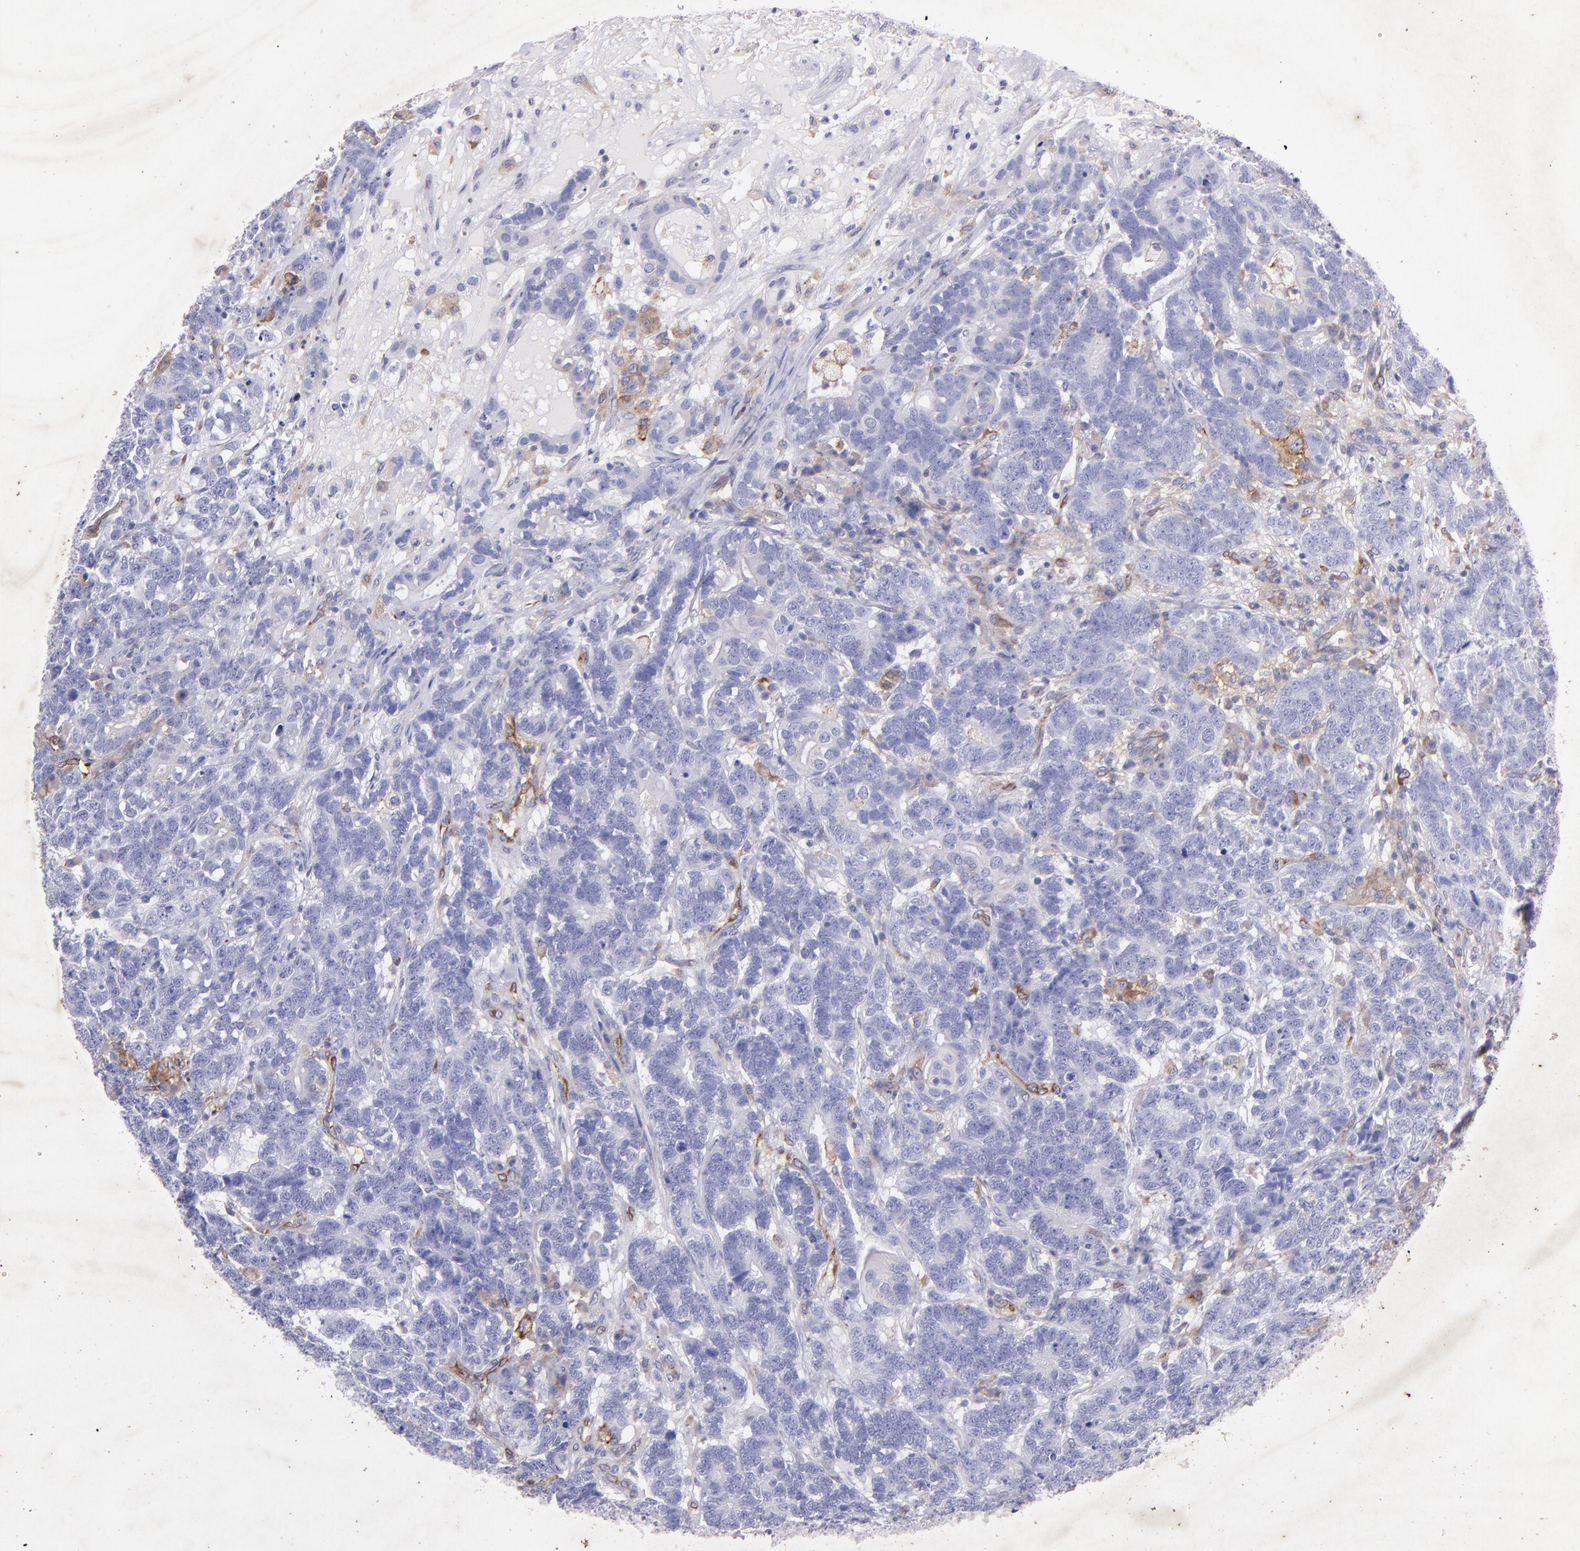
{"staining": {"intensity": "moderate", "quantity": "<25%", "location": "cytoplasmic/membranous"}, "tissue": "testis cancer", "cell_type": "Tumor cells", "image_type": "cancer", "snomed": [{"axis": "morphology", "description": "Carcinoma, Embryonal, NOS"}, {"axis": "topography", "description": "Testis"}], "caption": "Brown immunohistochemical staining in testis cancer (embryonal carcinoma) demonstrates moderate cytoplasmic/membranous expression in about <25% of tumor cells. The staining was performed using DAB, with brown indicating positive protein expression. Nuclei are stained blue with hematoxylin.", "gene": "RET", "patient": {"sex": "male", "age": 26}}